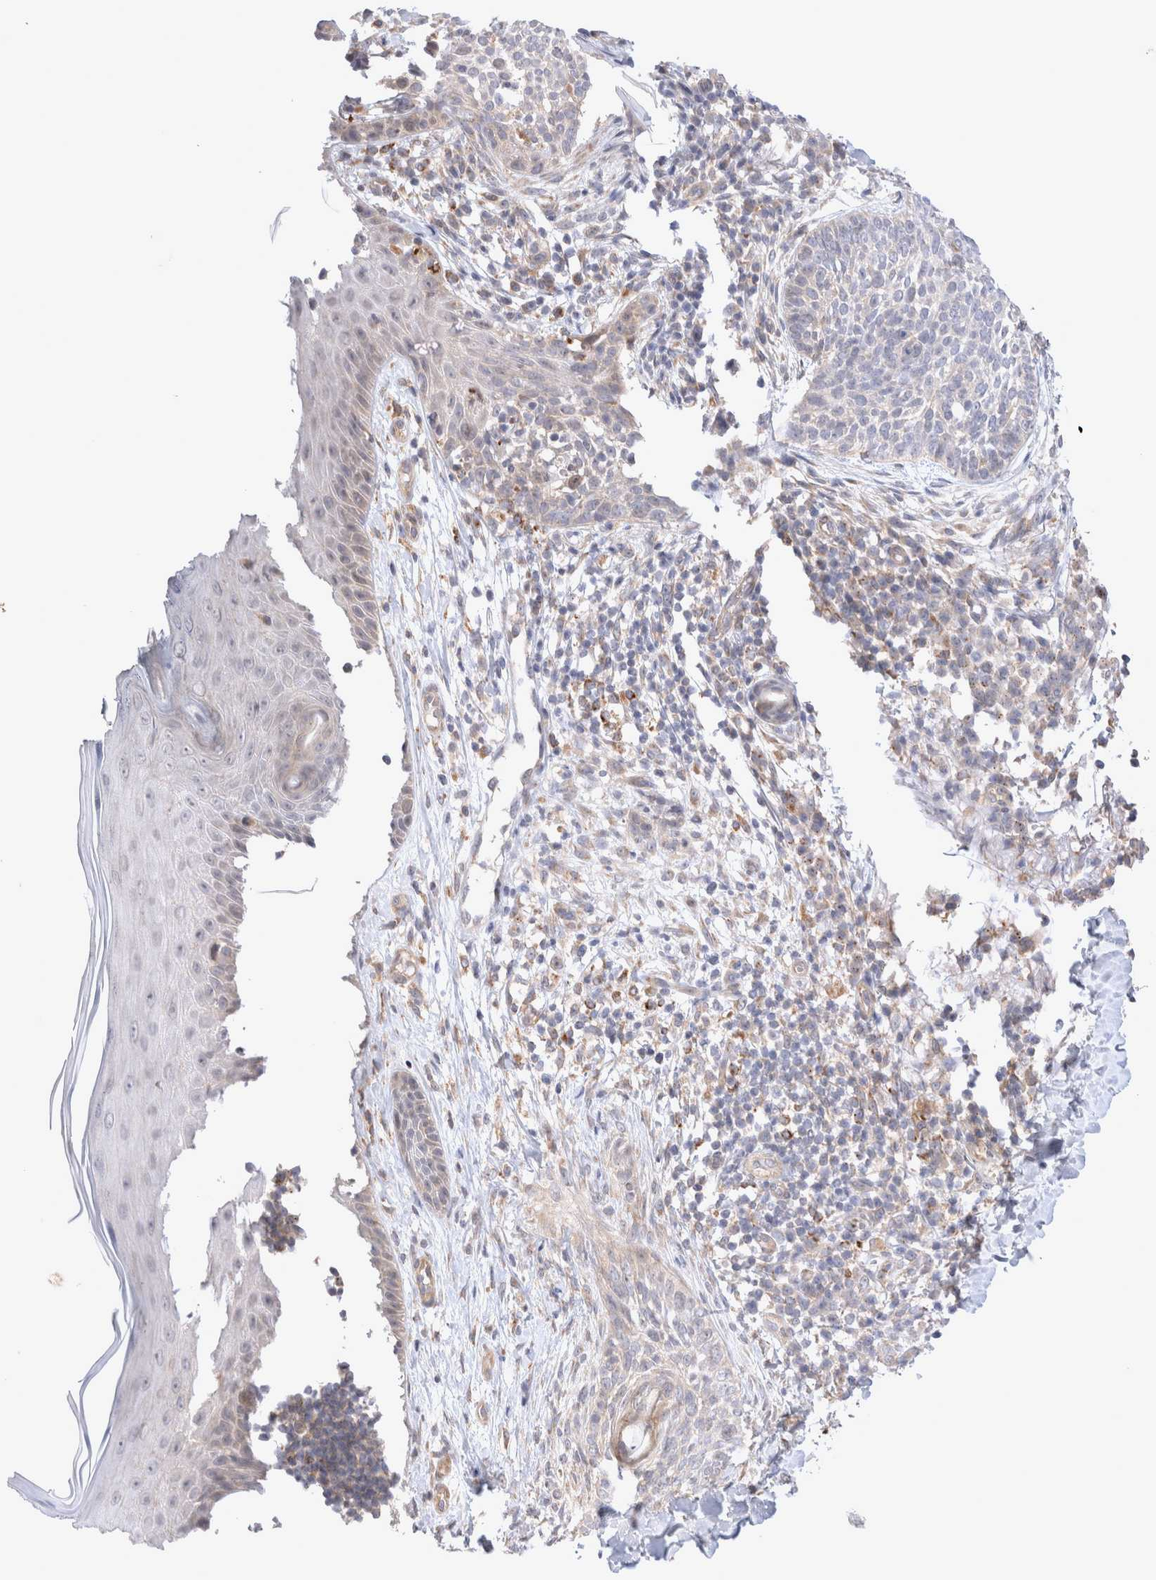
{"staining": {"intensity": "negative", "quantity": "none", "location": "none"}, "tissue": "skin cancer", "cell_type": "Tumor cells", "image_type": "cancer", "snomed": [{"axis": "morphology", "description": "Normal tissue, NOS"}, {"axis": "morphology", "description": "Basal cell carcinoma"}, {"axis": "topography", "description": "Skin"}], "caption": "Tumor cells are negative for protein expression in human skin basal cell carcinoma.", "gene": "NPC1", "patient": {"sex": "male", "age": 67}}